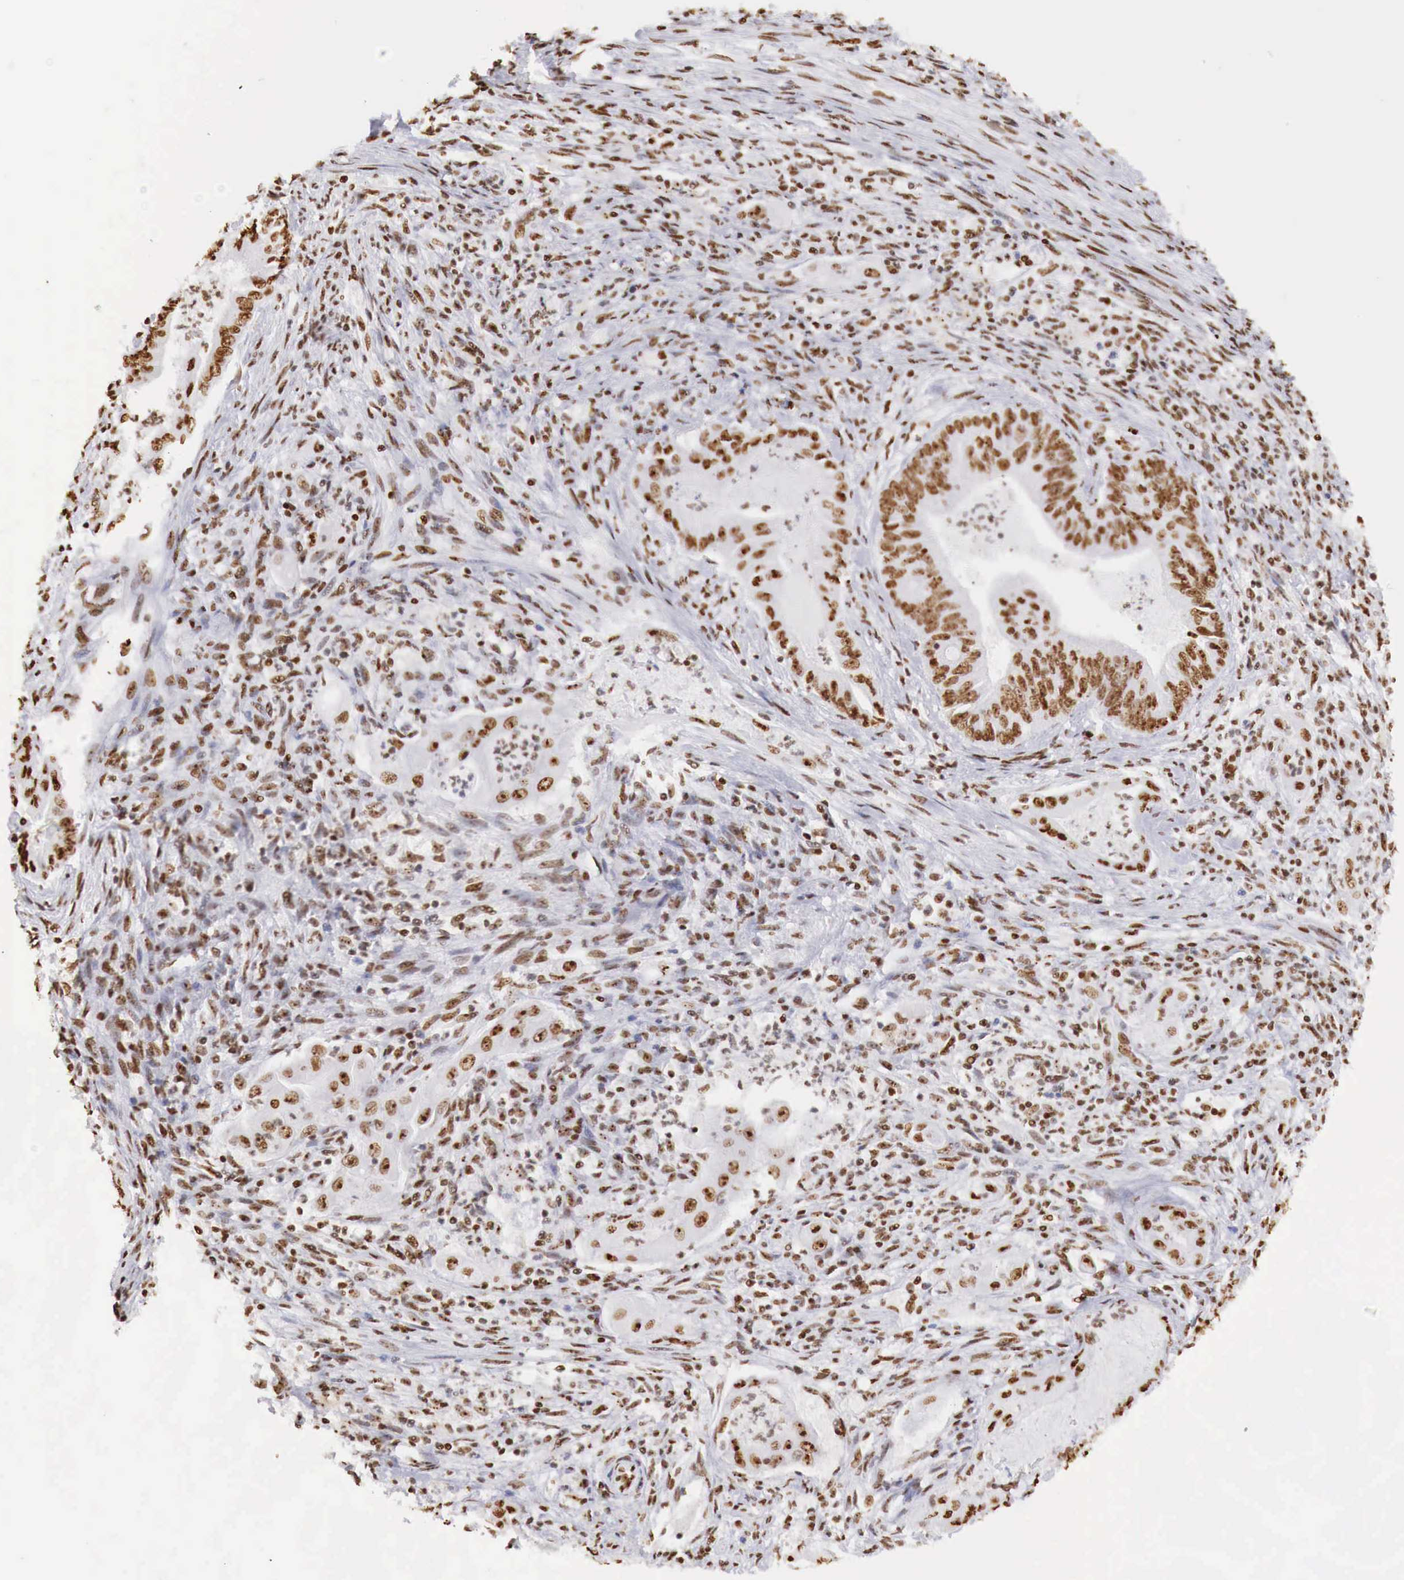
{"staining": {"intensity": "strong", "quantity": ">75%", "location": "nuclear"}, "tissue": "endometrial cancer", "cell_type": "Tumor cells", "image_type": "cancer", "snomed": [{"axis": "morphology", "description": "Adenocarcinoma, NOS"}, {"axis": "topography", "description": "Endometrium"}], "caption": "Tumor cells show high levels of strong nuclear staining in about >75% of cells in adenocarcinoma (endometrial).", "gene": "DKC1", "patient": {"sex": "female", "age": 63}}